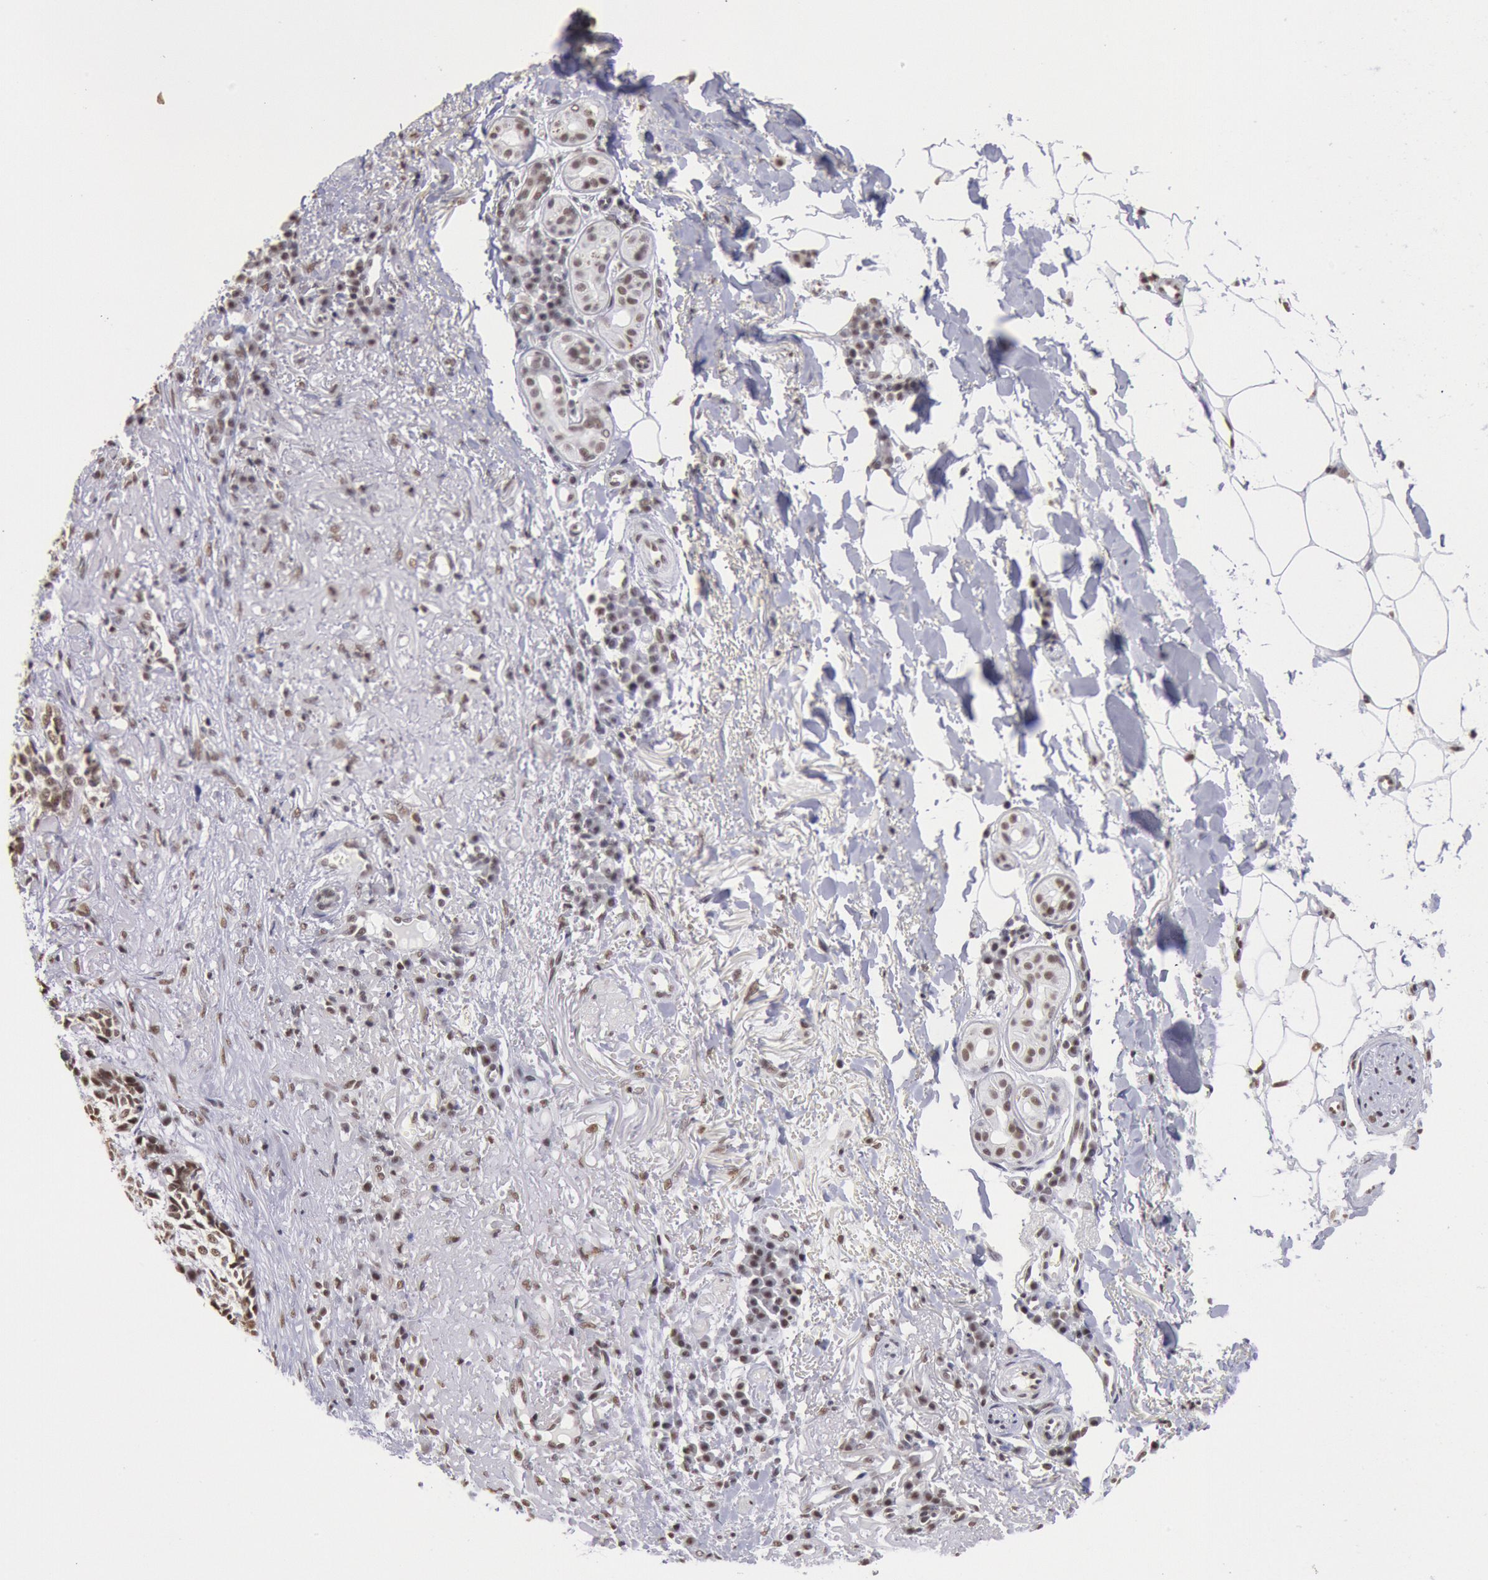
{"staining": {"intensity": "moderate", "quantity": ">75%", "location": "nuclear"}, "tissue": "skin cancer", "cell_type": "Tumor cells", "image_type": "cancer", "snomed": [{"axis": "morphology", "description": "Basal cell carcinoma"}, {"axis": "topography", "description": "Skin"}], "caption": "There is medium levels of moderate nuclear staining in tumor cells of skin cancer (basal cell carcinoma), as demonstrated by immunohistochemical staining (brown color).", "gene": "SNRPD3", "patient": {"sex": "female", "age": 89}}